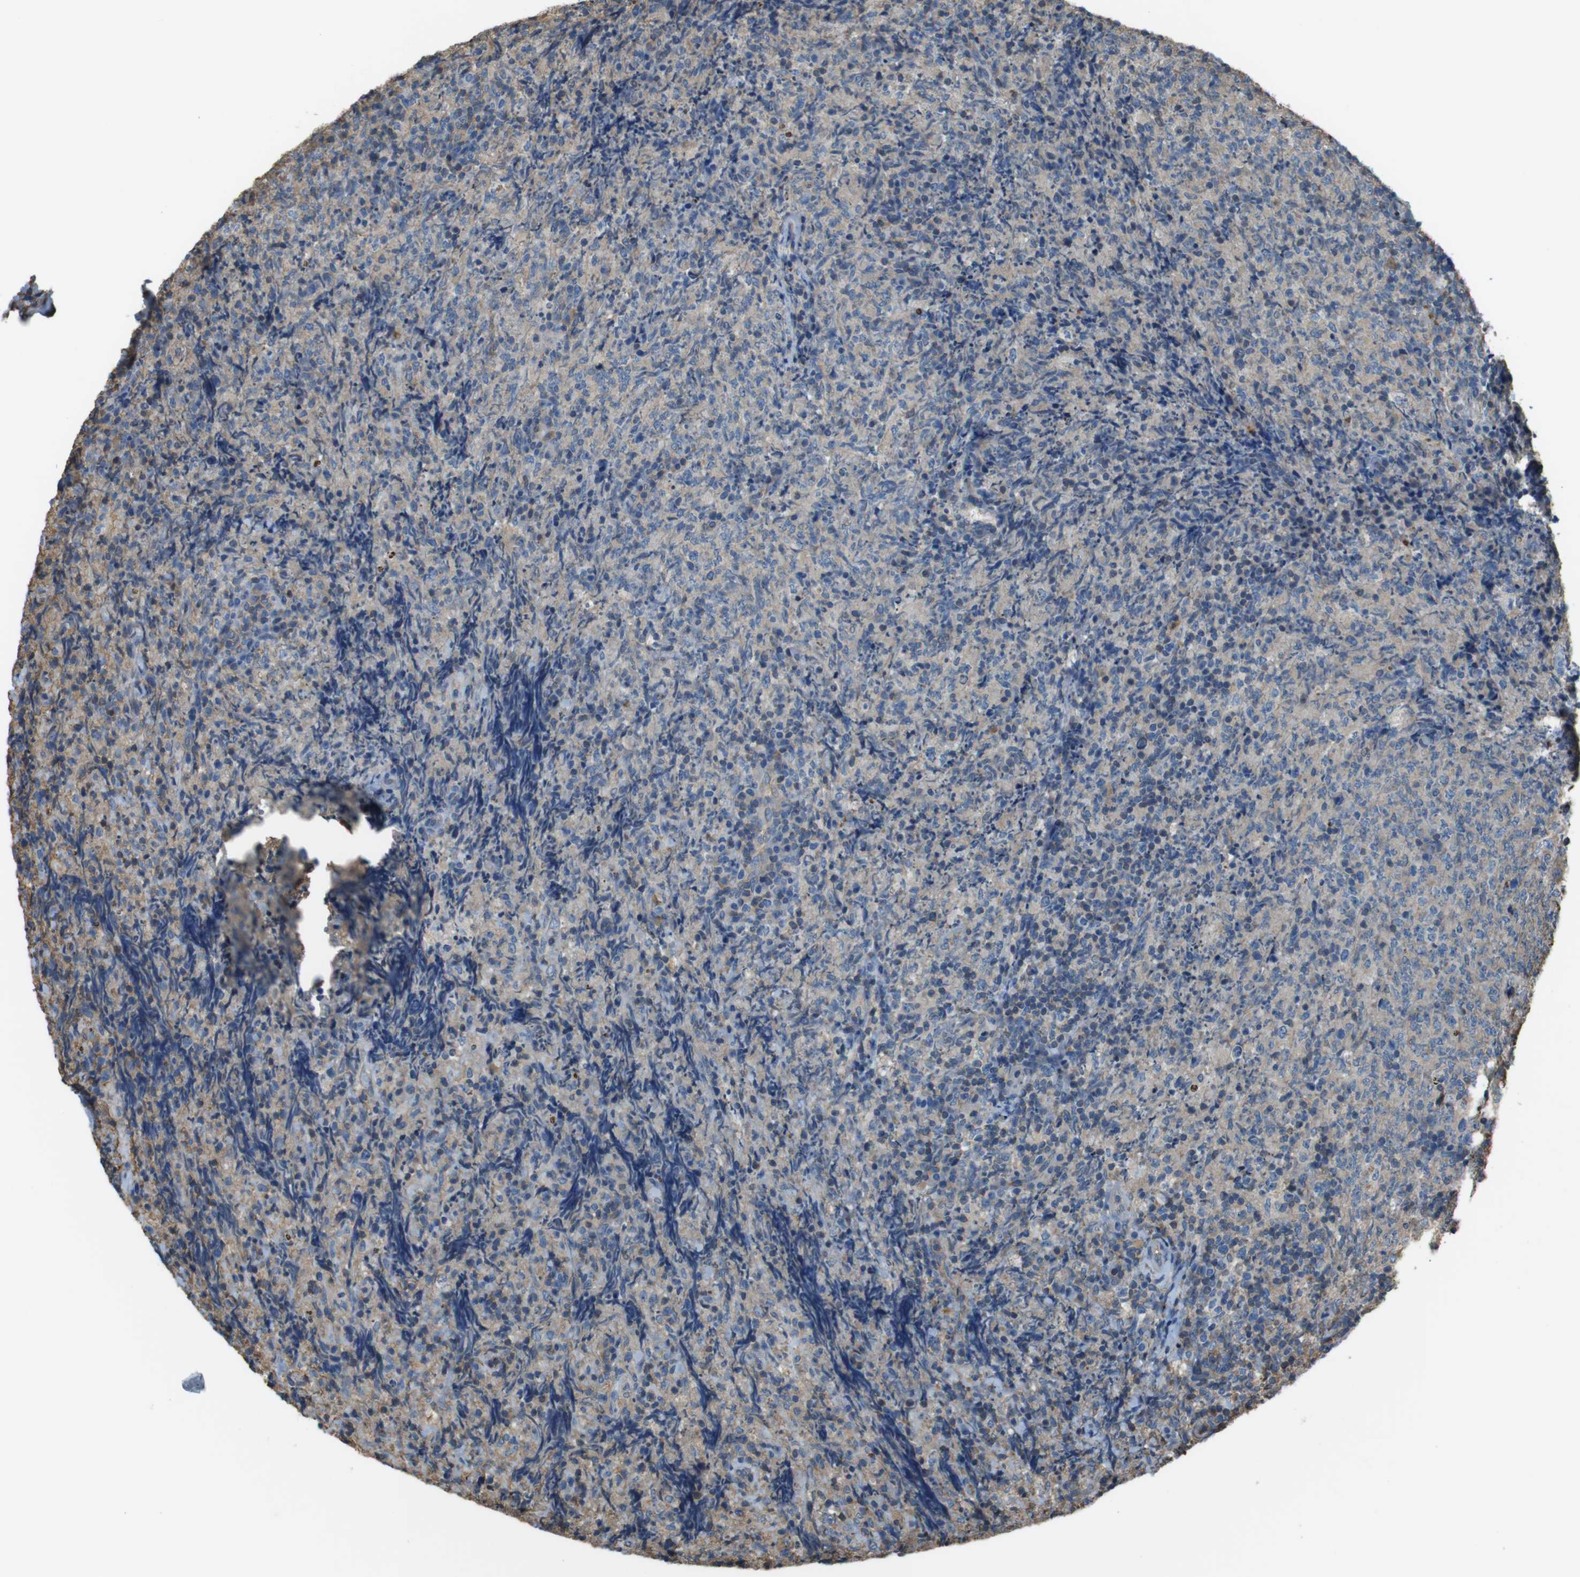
{"staining": {"intensity": "negative", "quantity": "none", "location": "none"}, "tissue": "lymphoma", "cell_type": "Tumor cells", "image_type": "cancer", "snomed": [{"axis": "morphology", "description": "Malignant lymphoma, non-Hodgkin's type, High grade"}, {"axis": "topography", "description": "Tonsil"}], "caption": "Tumor cells show no significant expression in malignant lymphoma, non-Hodgkin's type (high-grade).", "gene": "FCAR", "patient": {"sex": "female", "age": 36}}